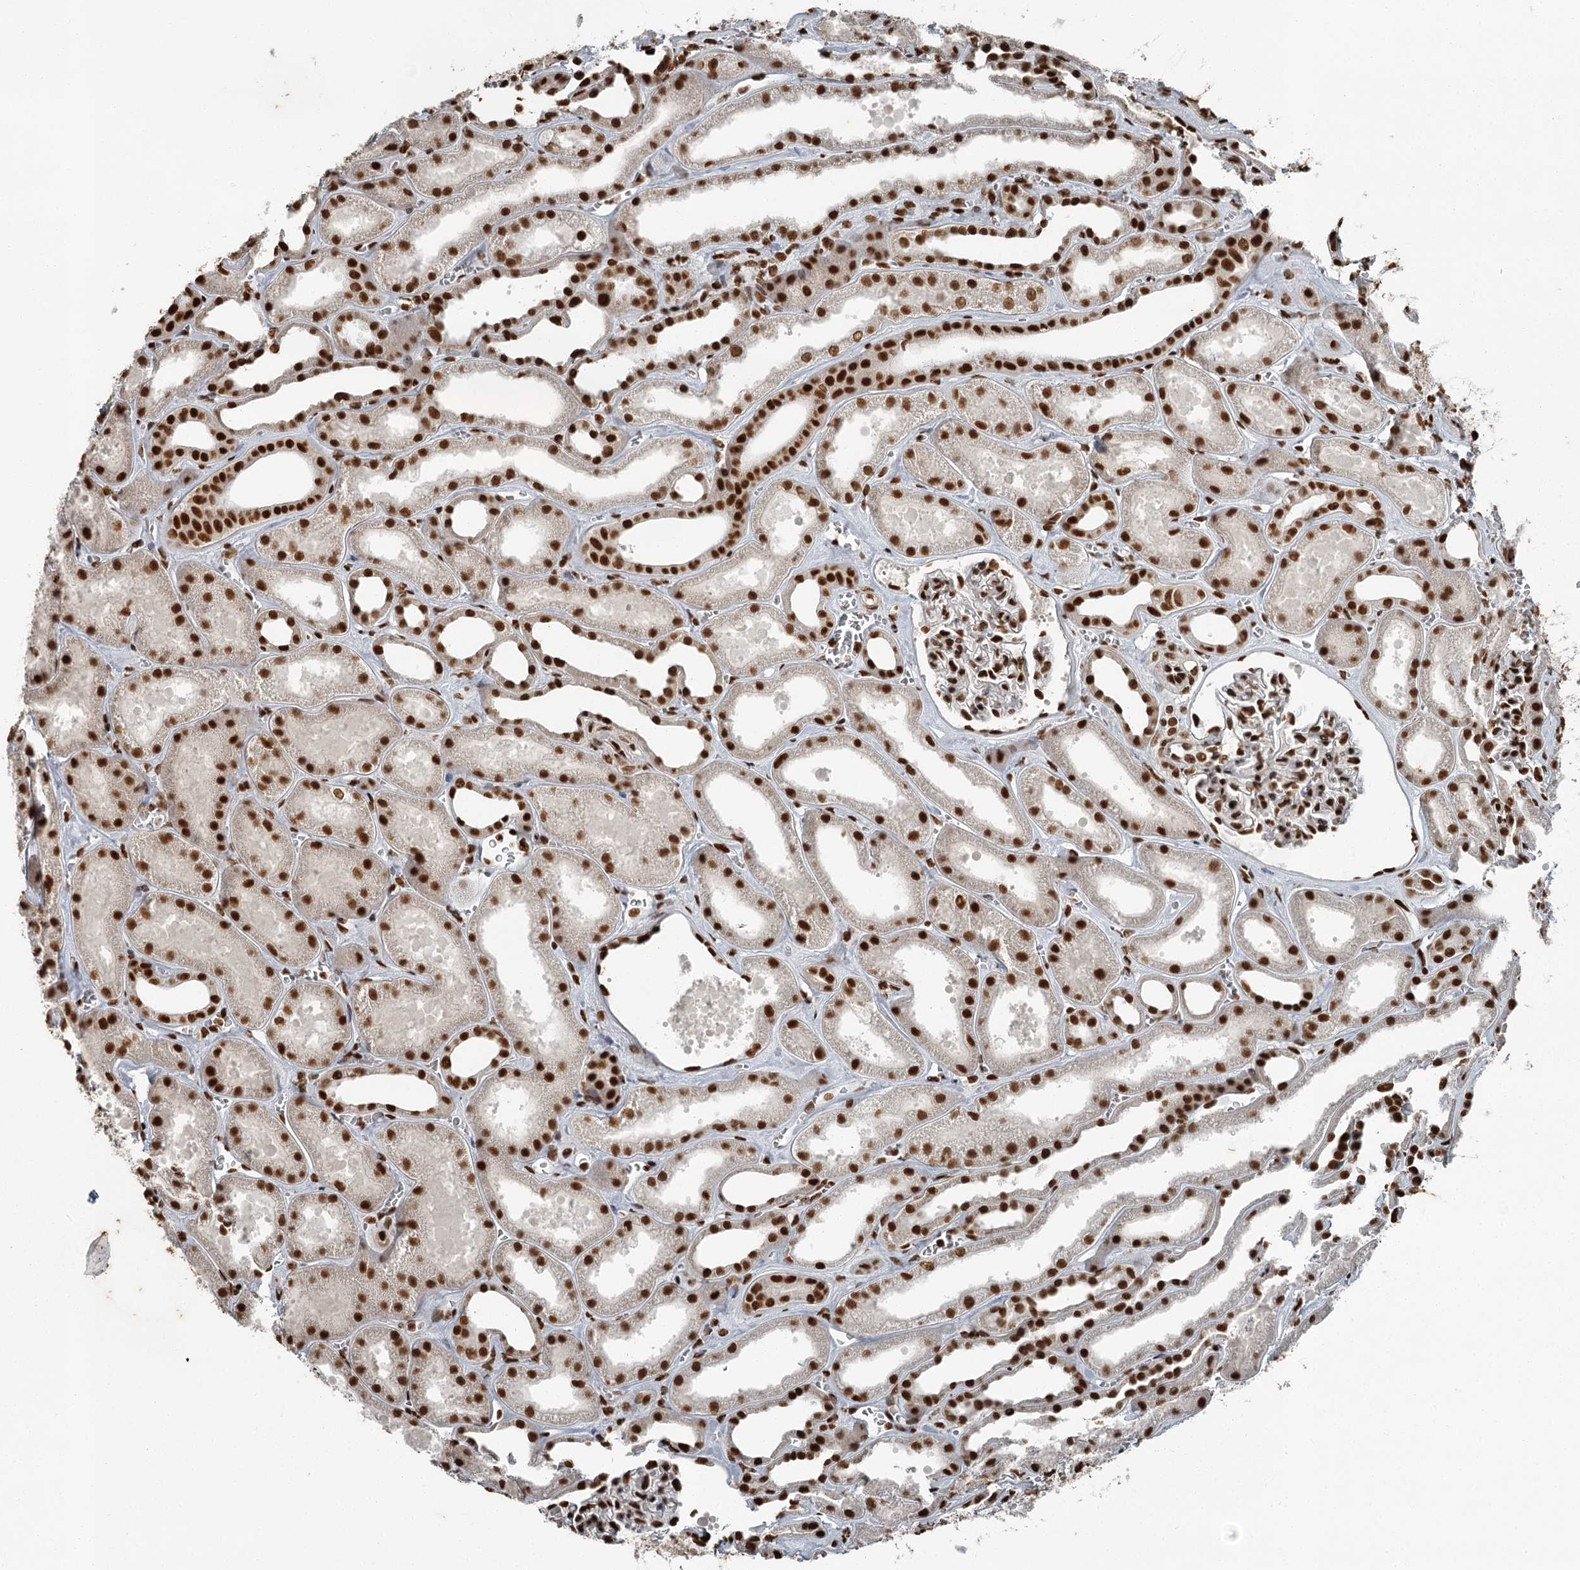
{"staining": {"intensity": "strong", "quantity": ">75%", "location": "nuclear"}, "tissue": "kidney", "cell_type": "Cells in glomeruli", "image_type": "normal", "snomed": [{"axis": "morphology", "description": "Normal tissue, NOS"}, {"axis": "morphology", "description": "Adenocarcinoma, NOS"}, {"axis": "topography", "description": "Kidney"}], "caption": "Strong nuclear staining is appreciated in about >75% of cells in glomeruli in benign kidney. The staining was performed using DAB (3,3'-diaminobenzidine) to visualize the protein expression in brown, while the nuclei were stained in blue with hematoxylin (Magnification: 20x).", "gene": "RBBP7", "patient": {"sex": "female", "age": 68}}